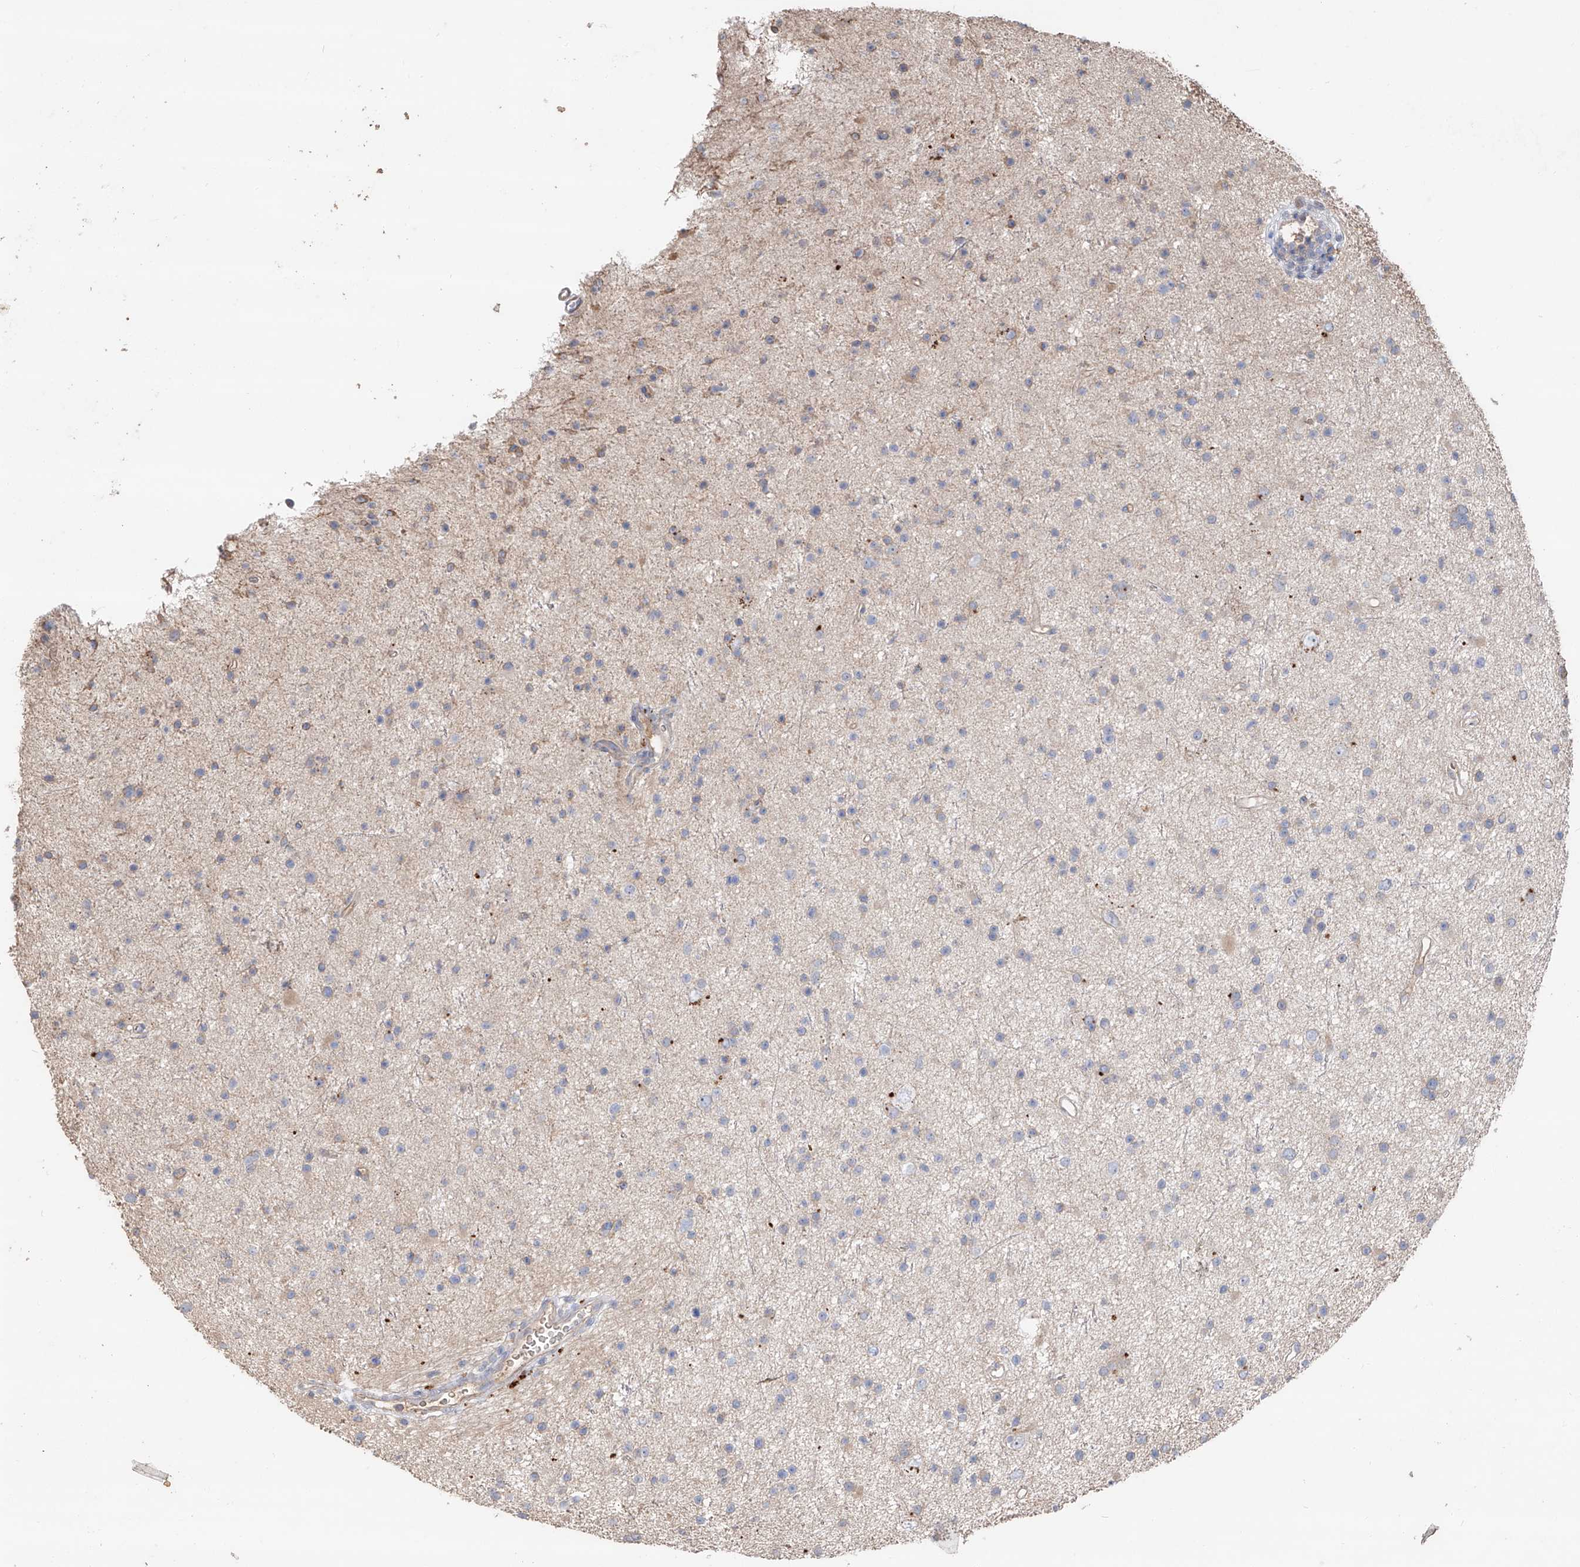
{"staining": {"intensity": "negative", "quantity": "none", "location": "none"}, "tissue": "glioma", "cell_type": "Tumor cells", "image_type": "cancer", "snomed": [{"axis": "morphology", "description": "Glioma, malignant, Low grade"}, {"axis": "topography", "description": "Cerebral cortex"}], "caption": "A high-resolution photomicrograph shows immunohistochemistry staining of glioma, which reveals no significant staining in tumor cells.", "gene": "EDN1", "patient": {"sex": "female", "age": 39}}